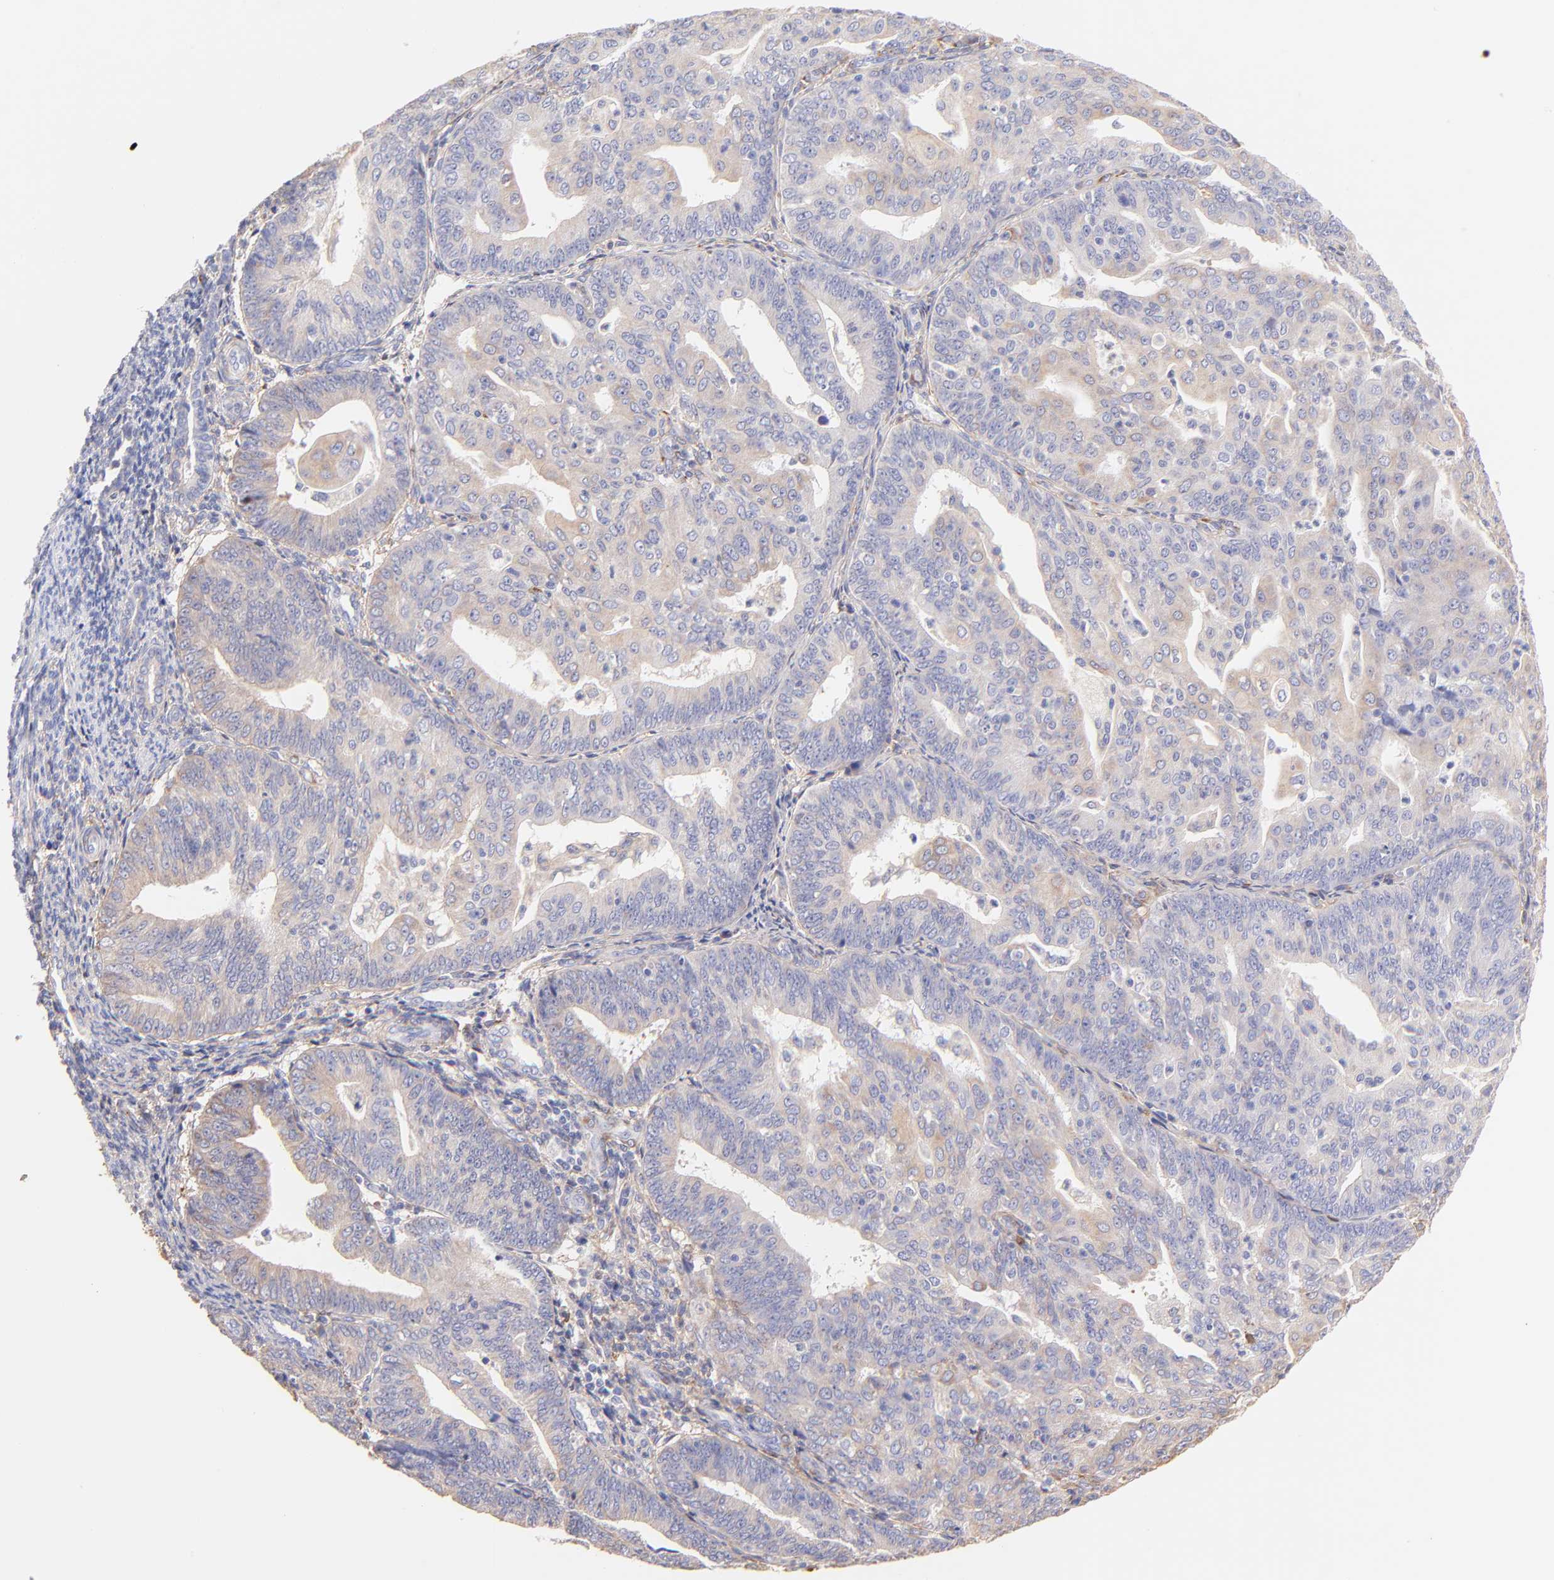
{"staining": {"intensity": "weak", "quantity": ">75%", "location": "cytoplasmic/membranous"}, "tissue": "endometrial cancer", "cell_type": "Tumor cells", "image_type": "cancer", "snomed": [{"axis": "morphology", "description": "Adenocarcinoma, NOS"}, {"axis": "topography", "description": "Endometrium"}], "caption": "Endometrial cancer stained with DAB immunohistochemistry (IHC) shows low levels of weak cytoplasmic/membranous expression in about >75% of tumor cells.", "gene": "BGN", "patient": {"sex": "female", "age": 56}}